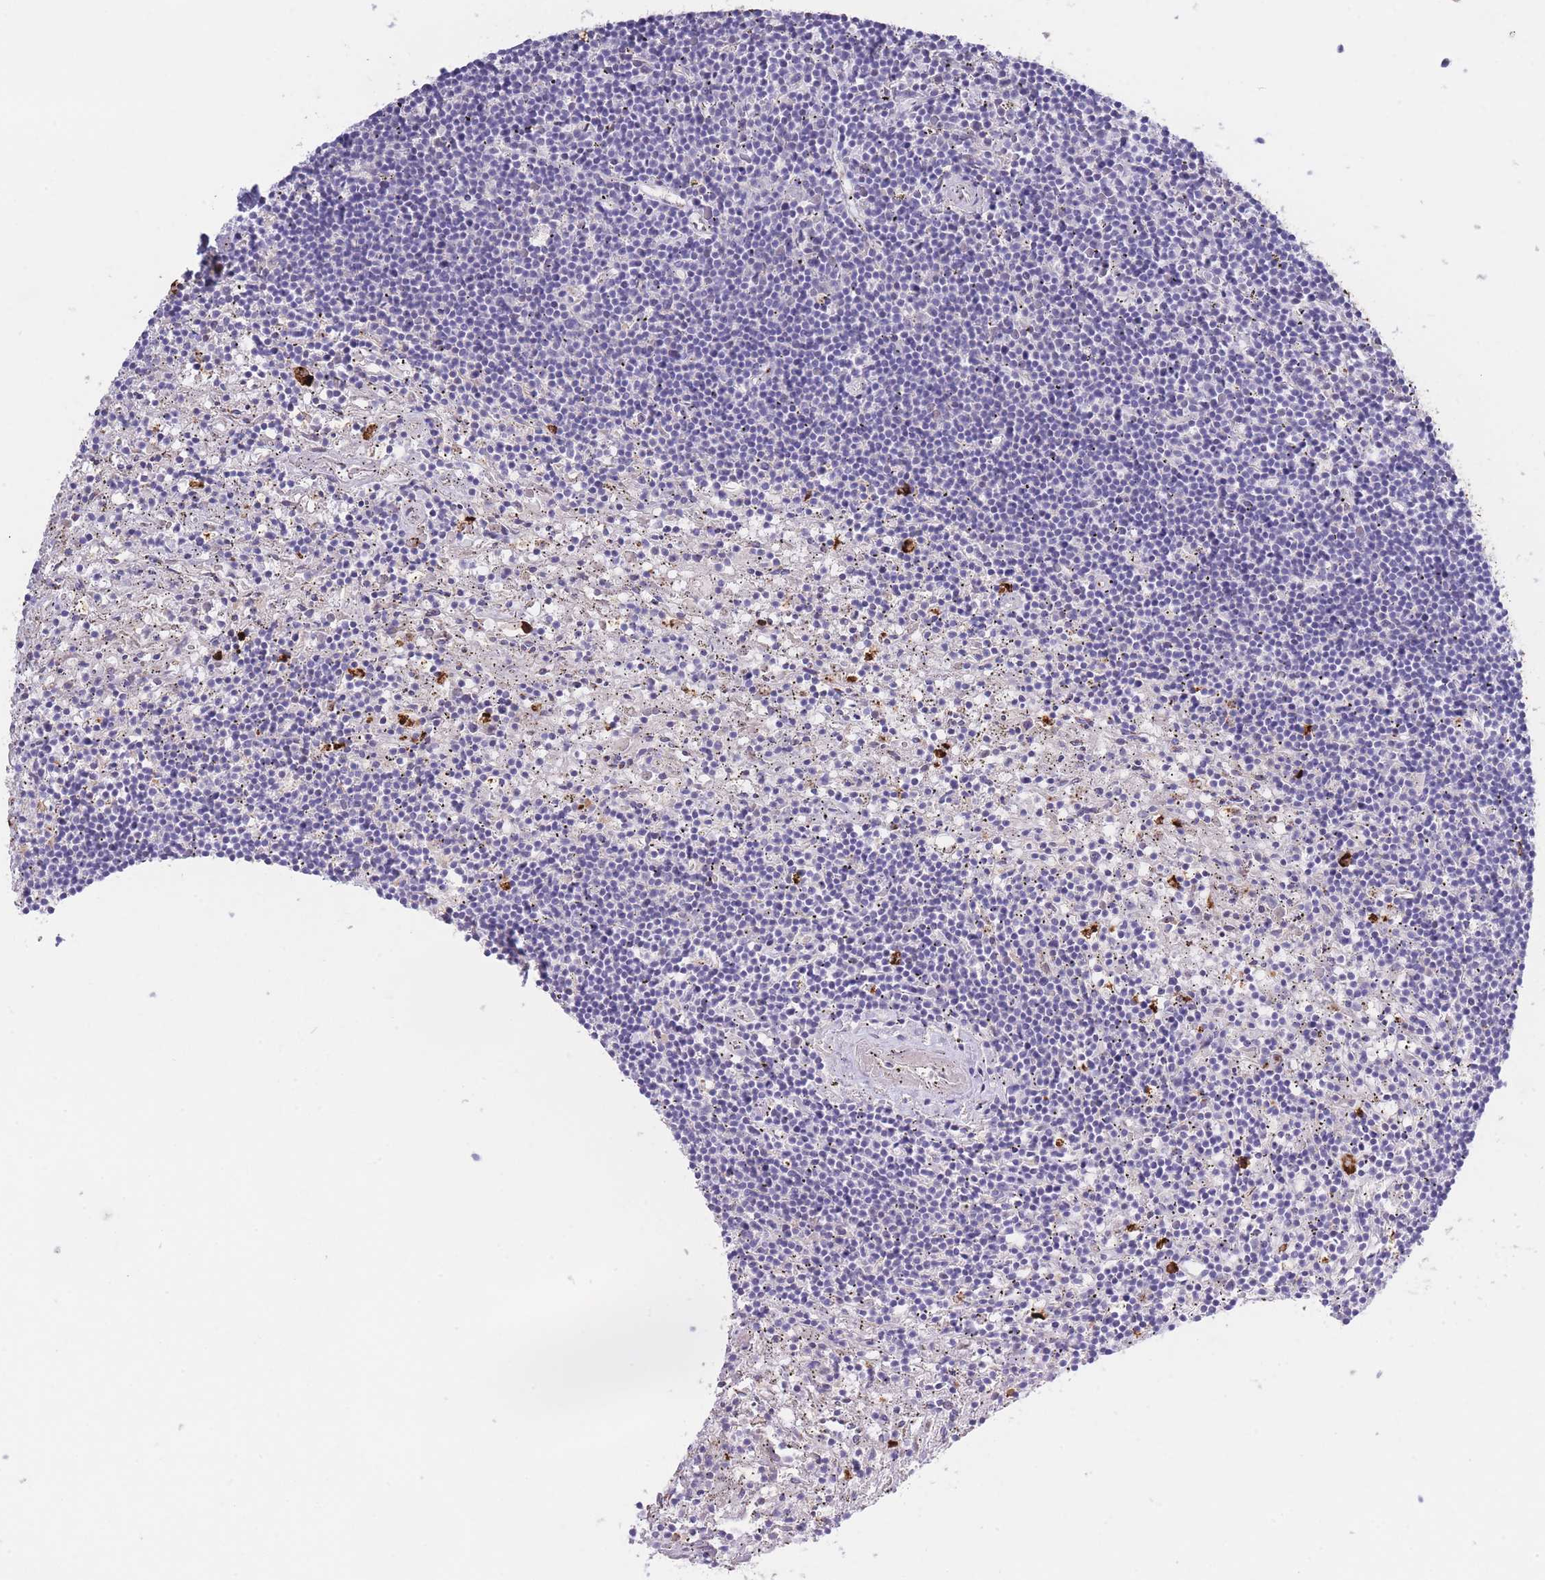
{"staining": {"intensity": "negative", "quantity": "none", "location": "none"}, "tissue": "lymphoma", "cell_type": "Tumor cells", "image_type": "cancer", "snomed": [{"axis": "morphology", "description": "Malignant lymphoma, non-Hodgkin's type, Low grade"}, {"axis": "topography", "description": "Spleen"}], "caption": "IHC of low-grade malignant lymphoma, non-Hodgkin's type exhibits no staining in tumor cells.", "gene": "CENPM", "patient": {"sex": "male", "age": 76}}